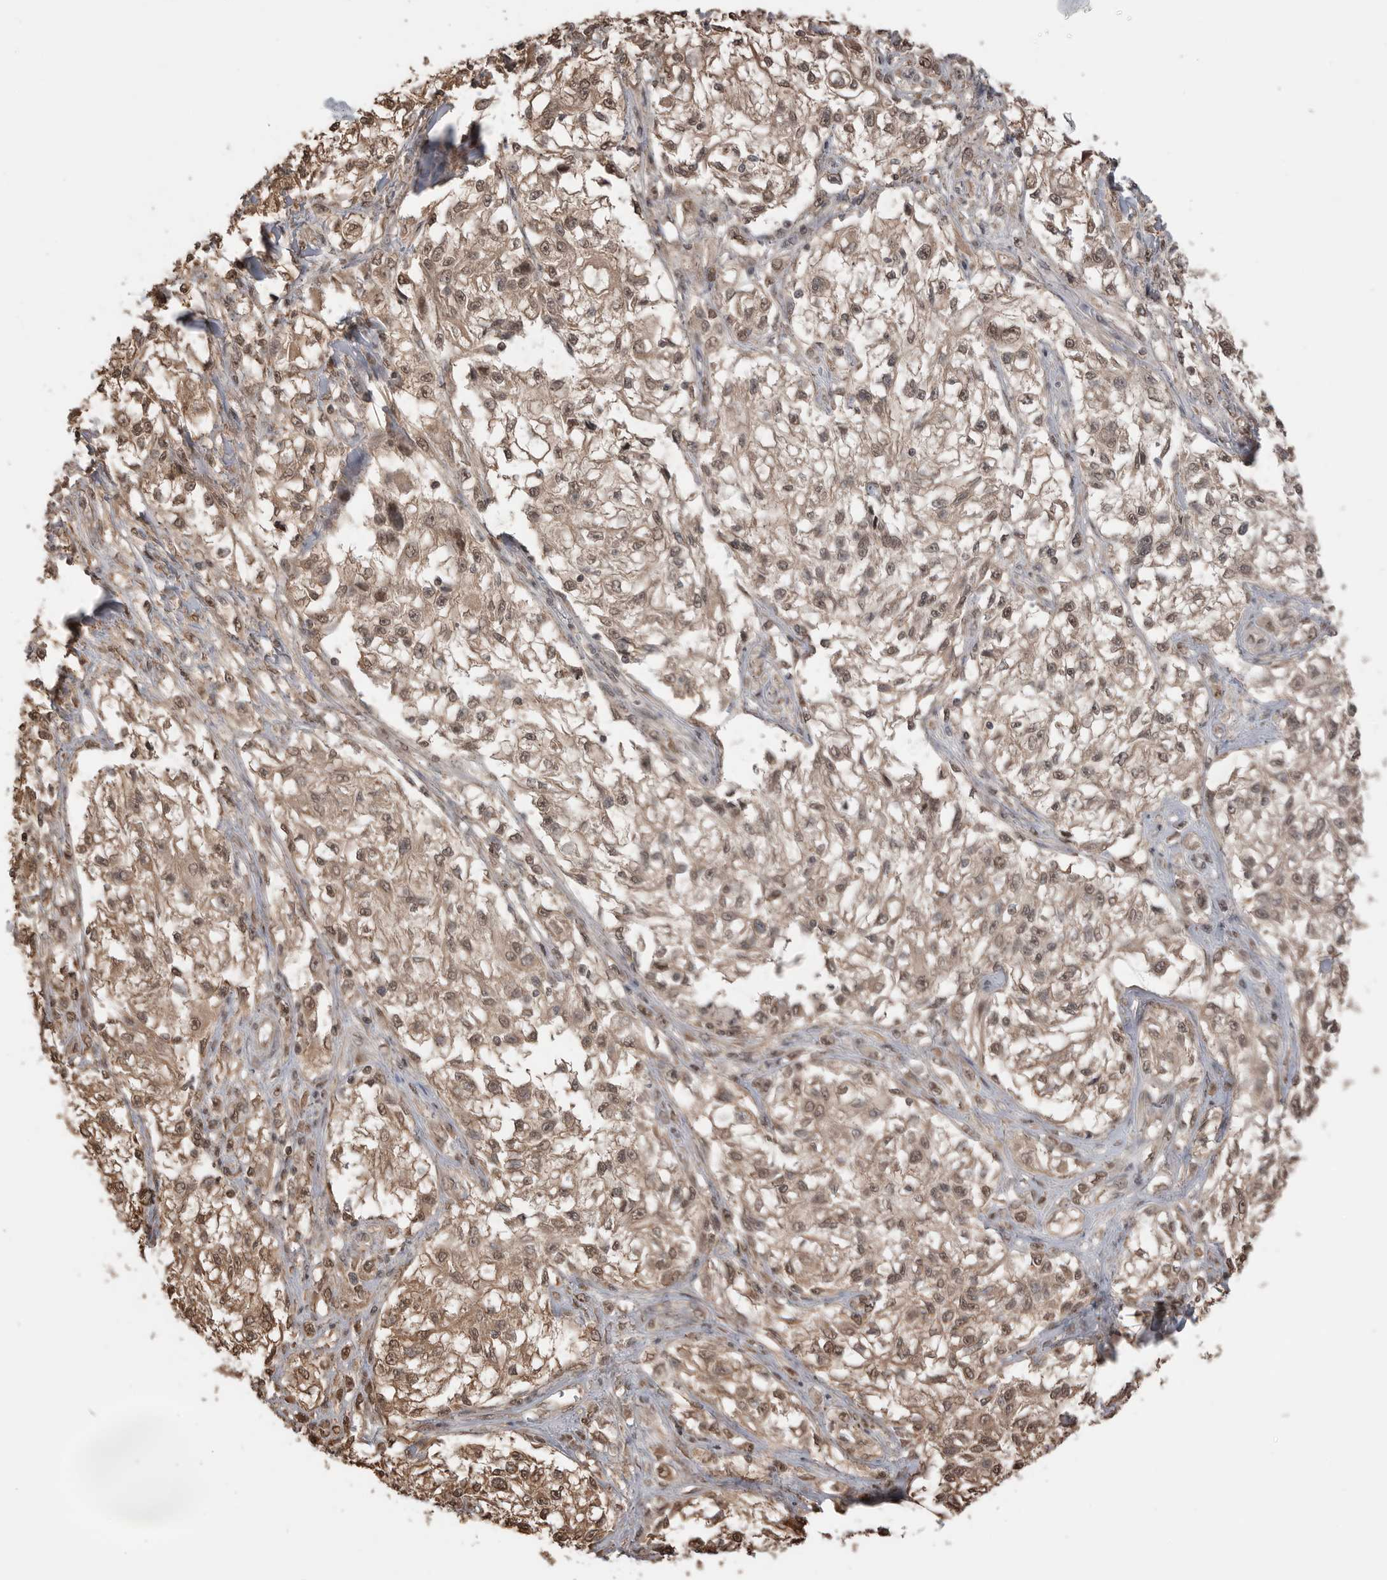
{"staining": {"intensity": "weak", "quantity": ">75%", "location": "cytoplasmic/membranous,nuclear"}, "tissue": "melanoma", "cell_type": "Tumor cells", "image_type": "cancer", "snomed": [{"axis": "morphology", "description": "Malignant melanoma, NOS"}, {"axis": "topography", "description": "Skin of head"}], "caption": "IHC of melanoma reveals low levels of weak cytoplasmic/membranous and nuclear positivity in approximately >75% of tumor cells. Nuclei are stained in blue.", "gene": "PEAK1", "patient": {"sex": "male", "age": 83}}